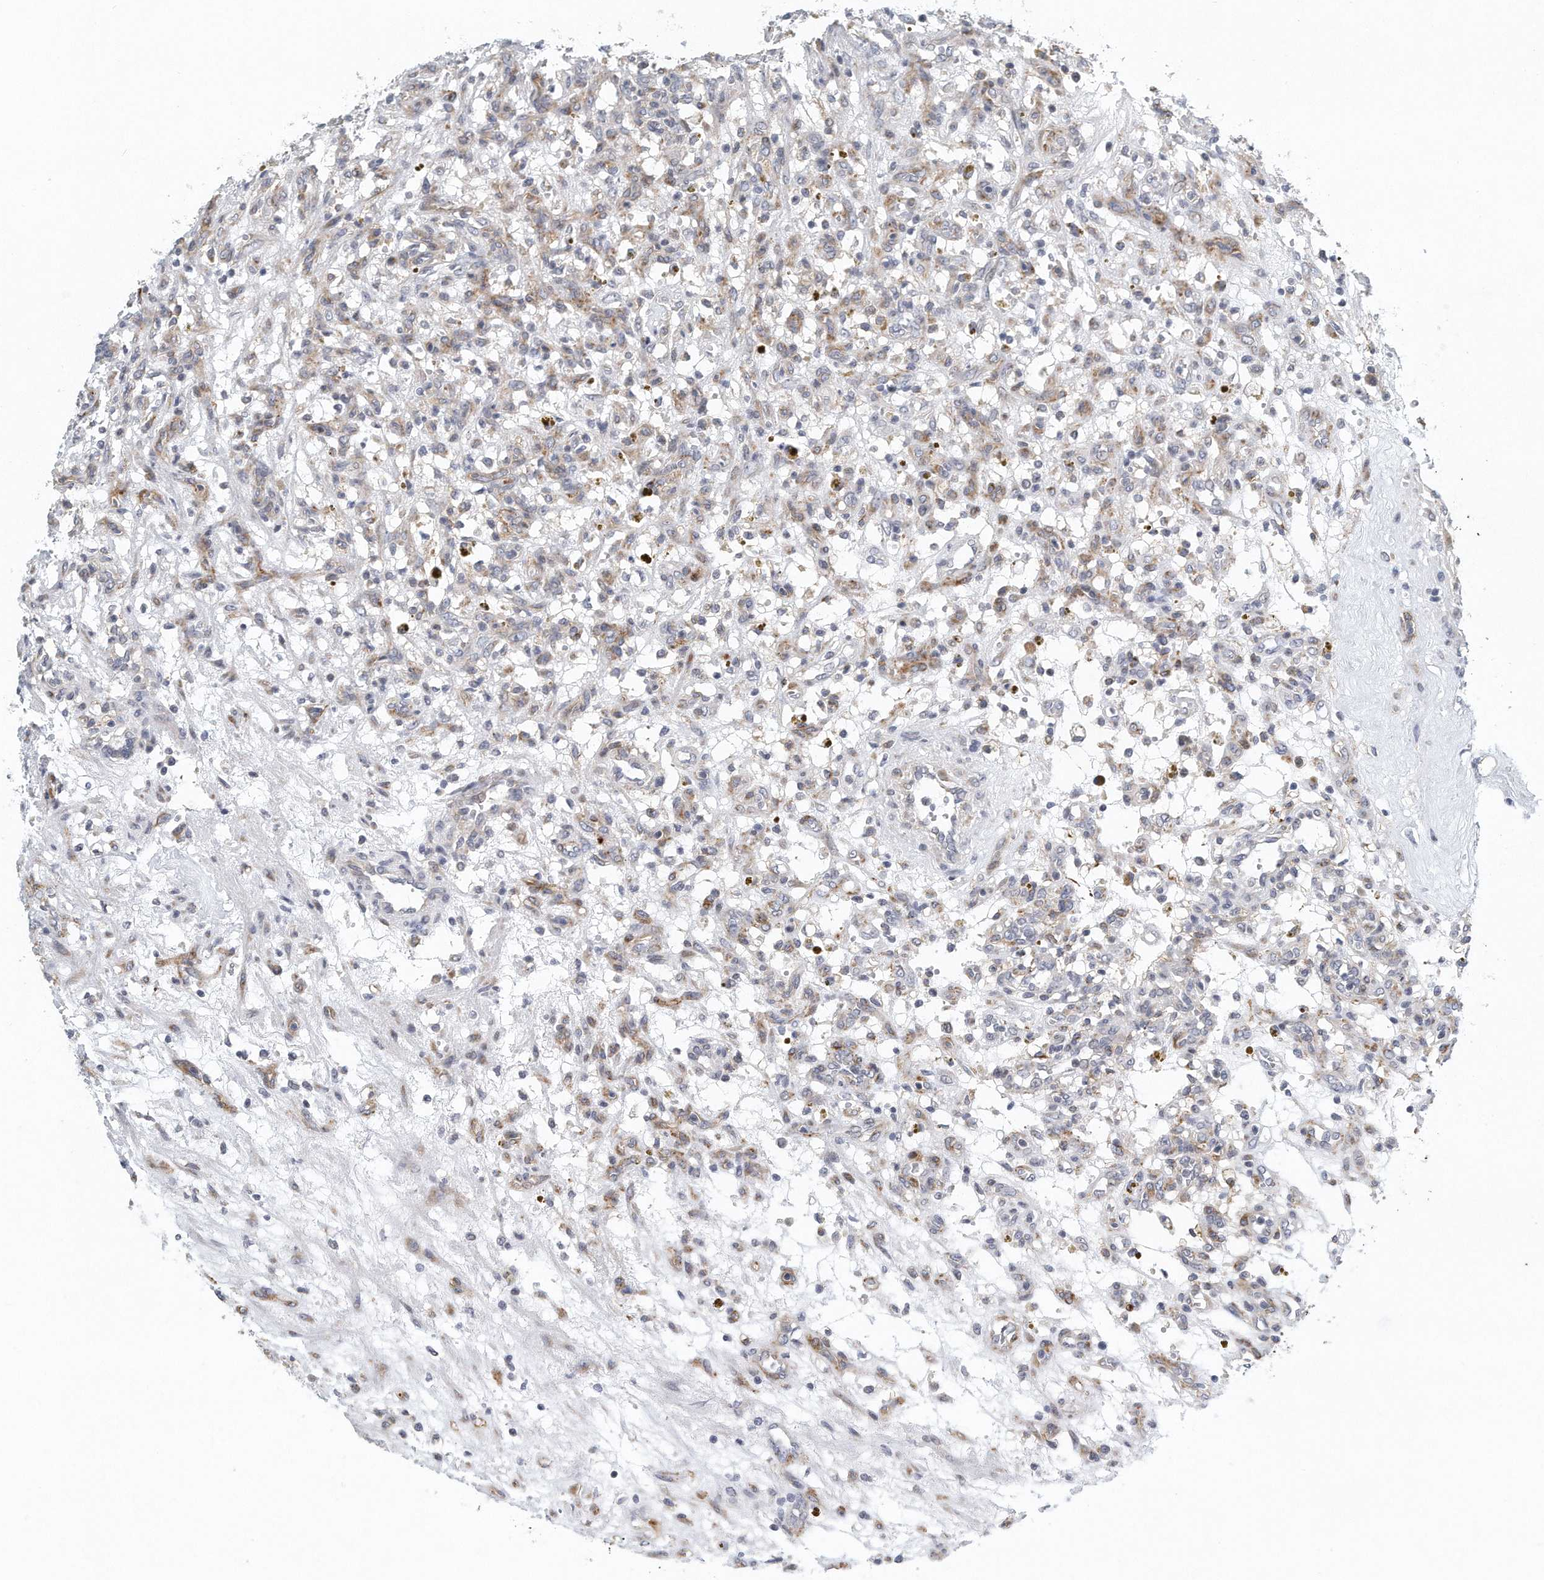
{"staining": {"intensity": "moderate", "quantity": "<25%", "location": "cytoplasmic/membranous"}, "tissue": "renal cancer", "cell_type": "Tumor cells", "image_type": "cancer", "snomed": [{"axis": "morphology", "description": "Adenocarcinoma, NOS"}, {"axis": "topography", "description": "Kidney"}], "caption": "Adenocarcinoma (renal) stained for a protein displays moderate cytoplasmic/membranous positivity in tumor cells.", "gene": "VLDLR", "patient": {"sex": "female", "age": 57}}